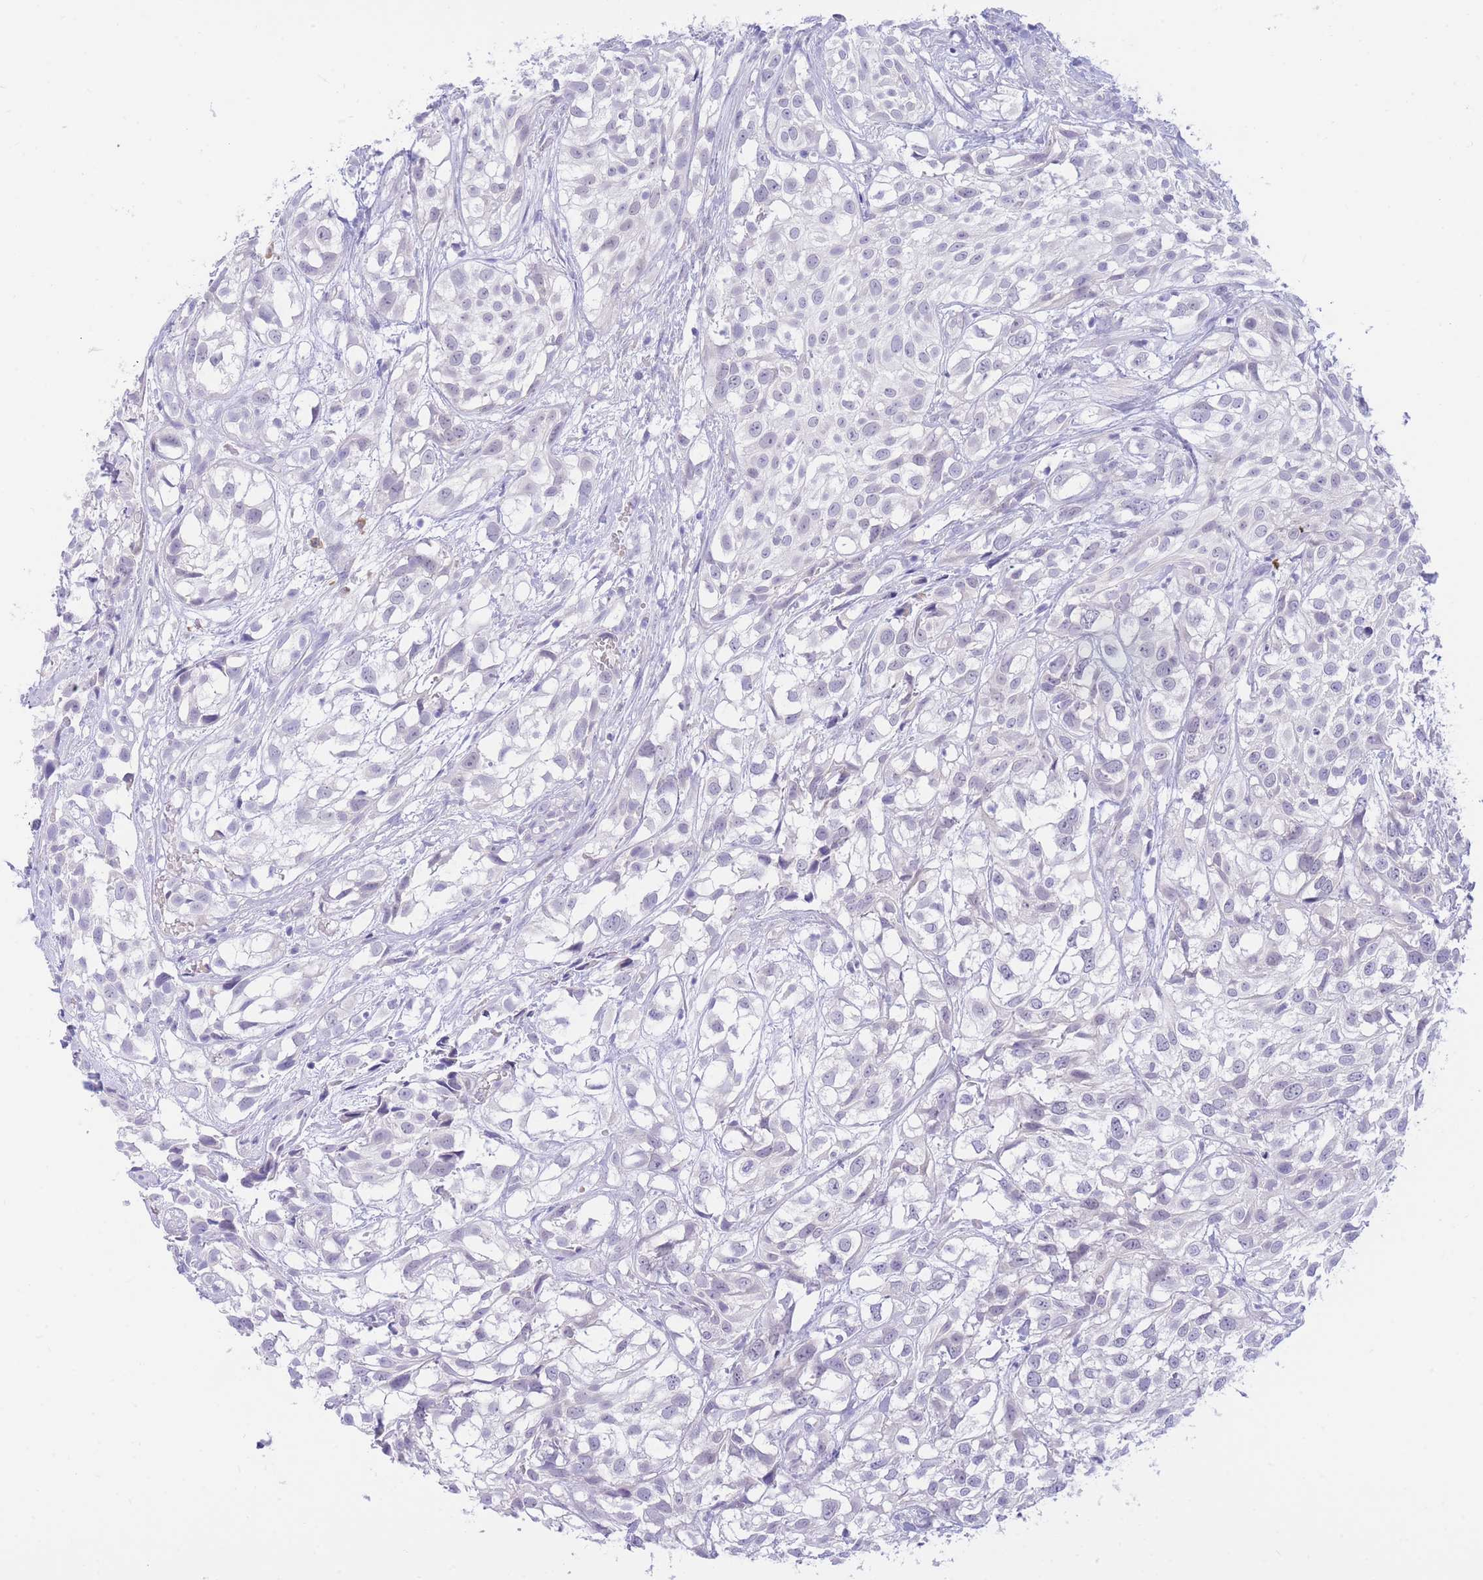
{"staining": {"intensity": "negative", "quantity": "none", "location": "none"}, "tissue": "urothelial cancer", "cell_type": "Tumor cells", "image_type": "cancer", "snomed": [{"axis": "morphology", "description": "Urothelial carcinoma, High grade"}, {"axis": "topography", "description": "Urinary bladder"}], "caption": "An IHC micrograph of high-grade urothelial carcinoma is shown. There is no staining in tumor cells of high-grade urothelial carcinoma.", "gene": "SSUH2", "patient": {"sex": "male", "age": 56}}